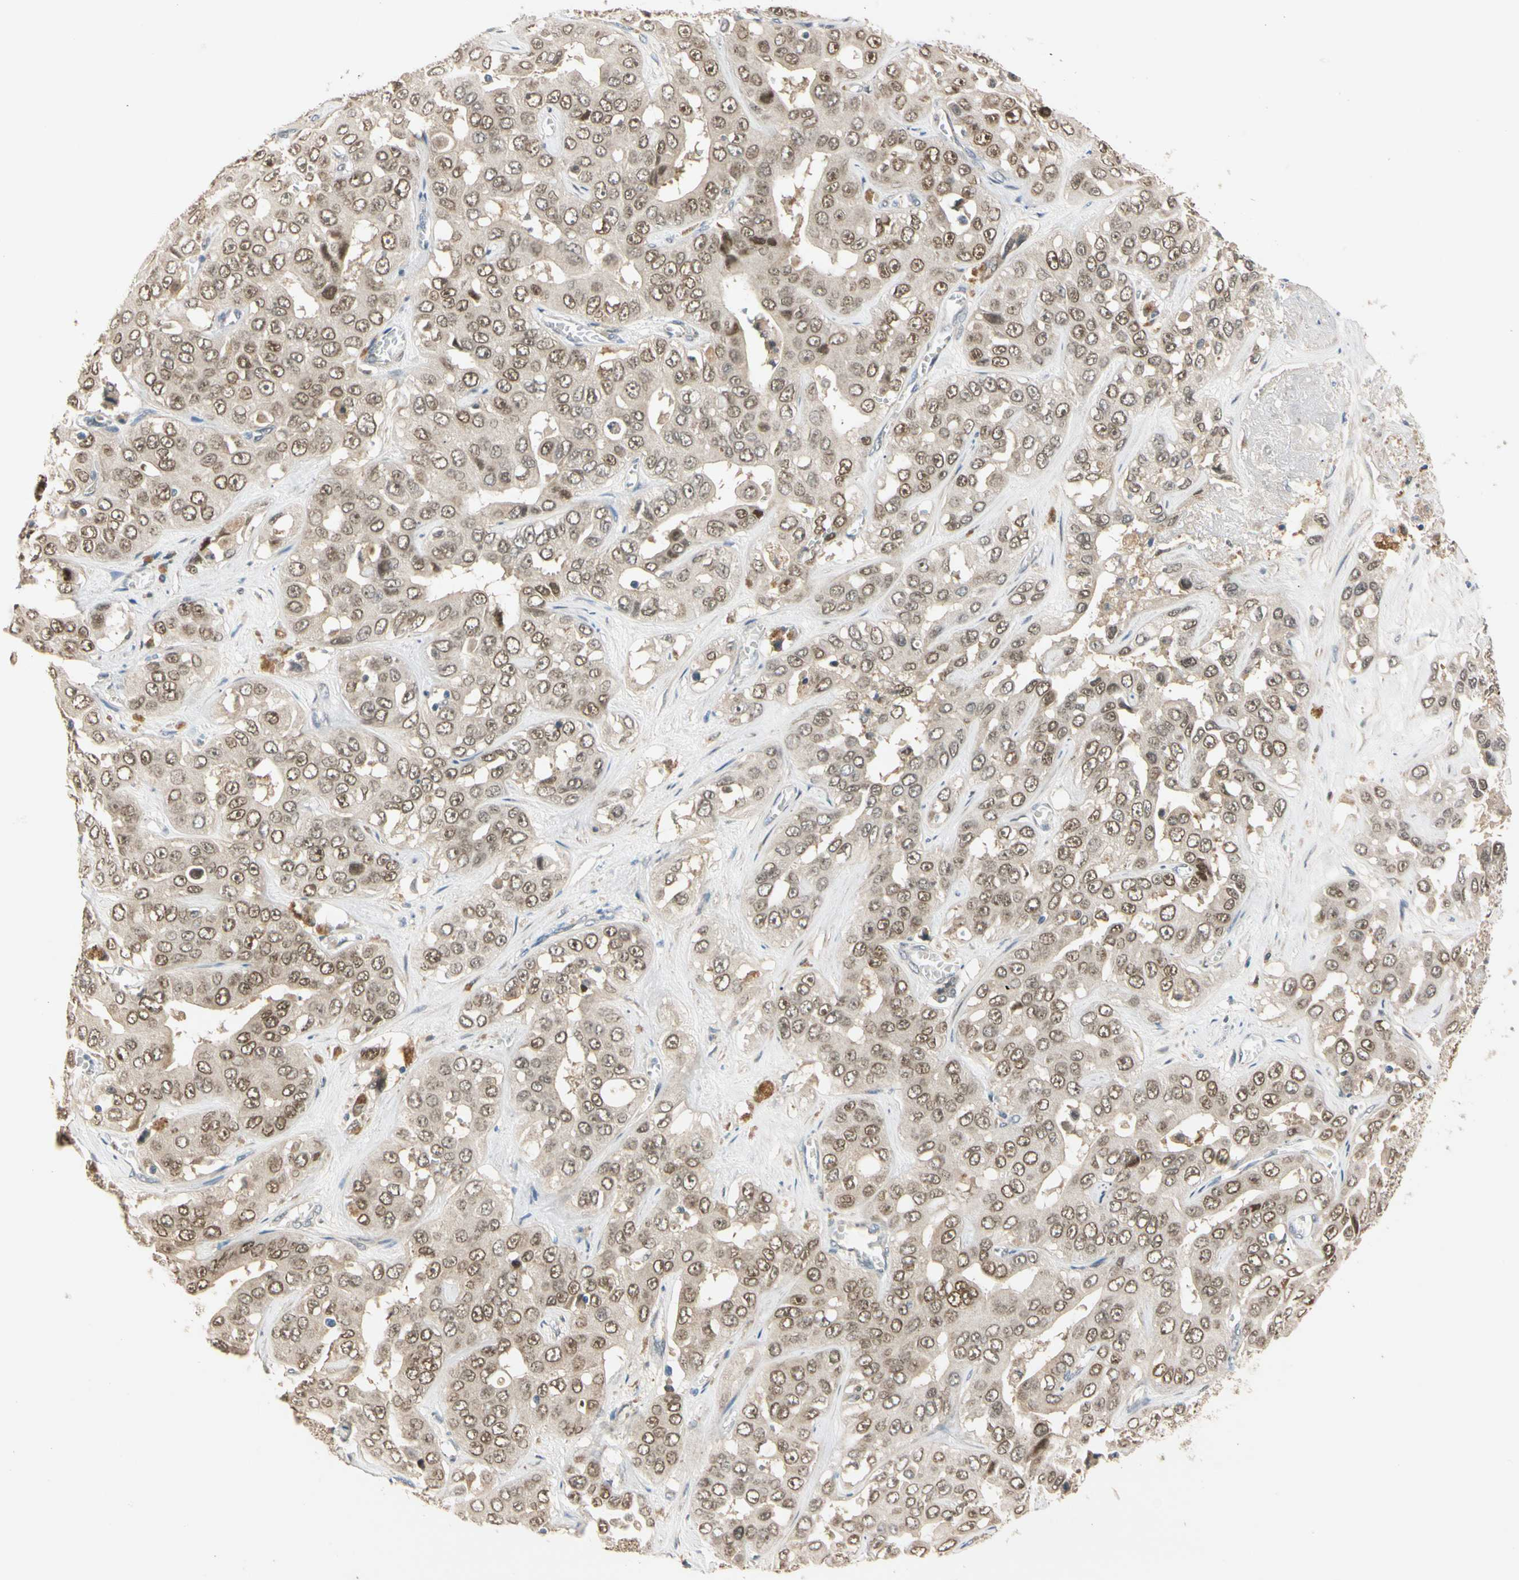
{"staining": {"intensity": "strong", "quantity": ">75%", "location": "cytoplasmic/membranous,nuclear"}, "tissue": "liver cancer", "cell_type": "Tumor cells", "image_type": "cancer", "snomed": [{"axis": "morphology", "description": "Cholangiocarcinoma"}, {"axis": "topography", "description": "Liver"}], "caption": "DAB (3,3'-diaminobenzidine) immunohistochemical staining of cholangiocarcinoma (liver) reveals strong cytoplasmic/membranous and nuclear protein expression in about >75% of tumor cells. Nuclei are stained in blue.", "gene": "RIOX2", "patient": {"sex": "female", "age": 52}}